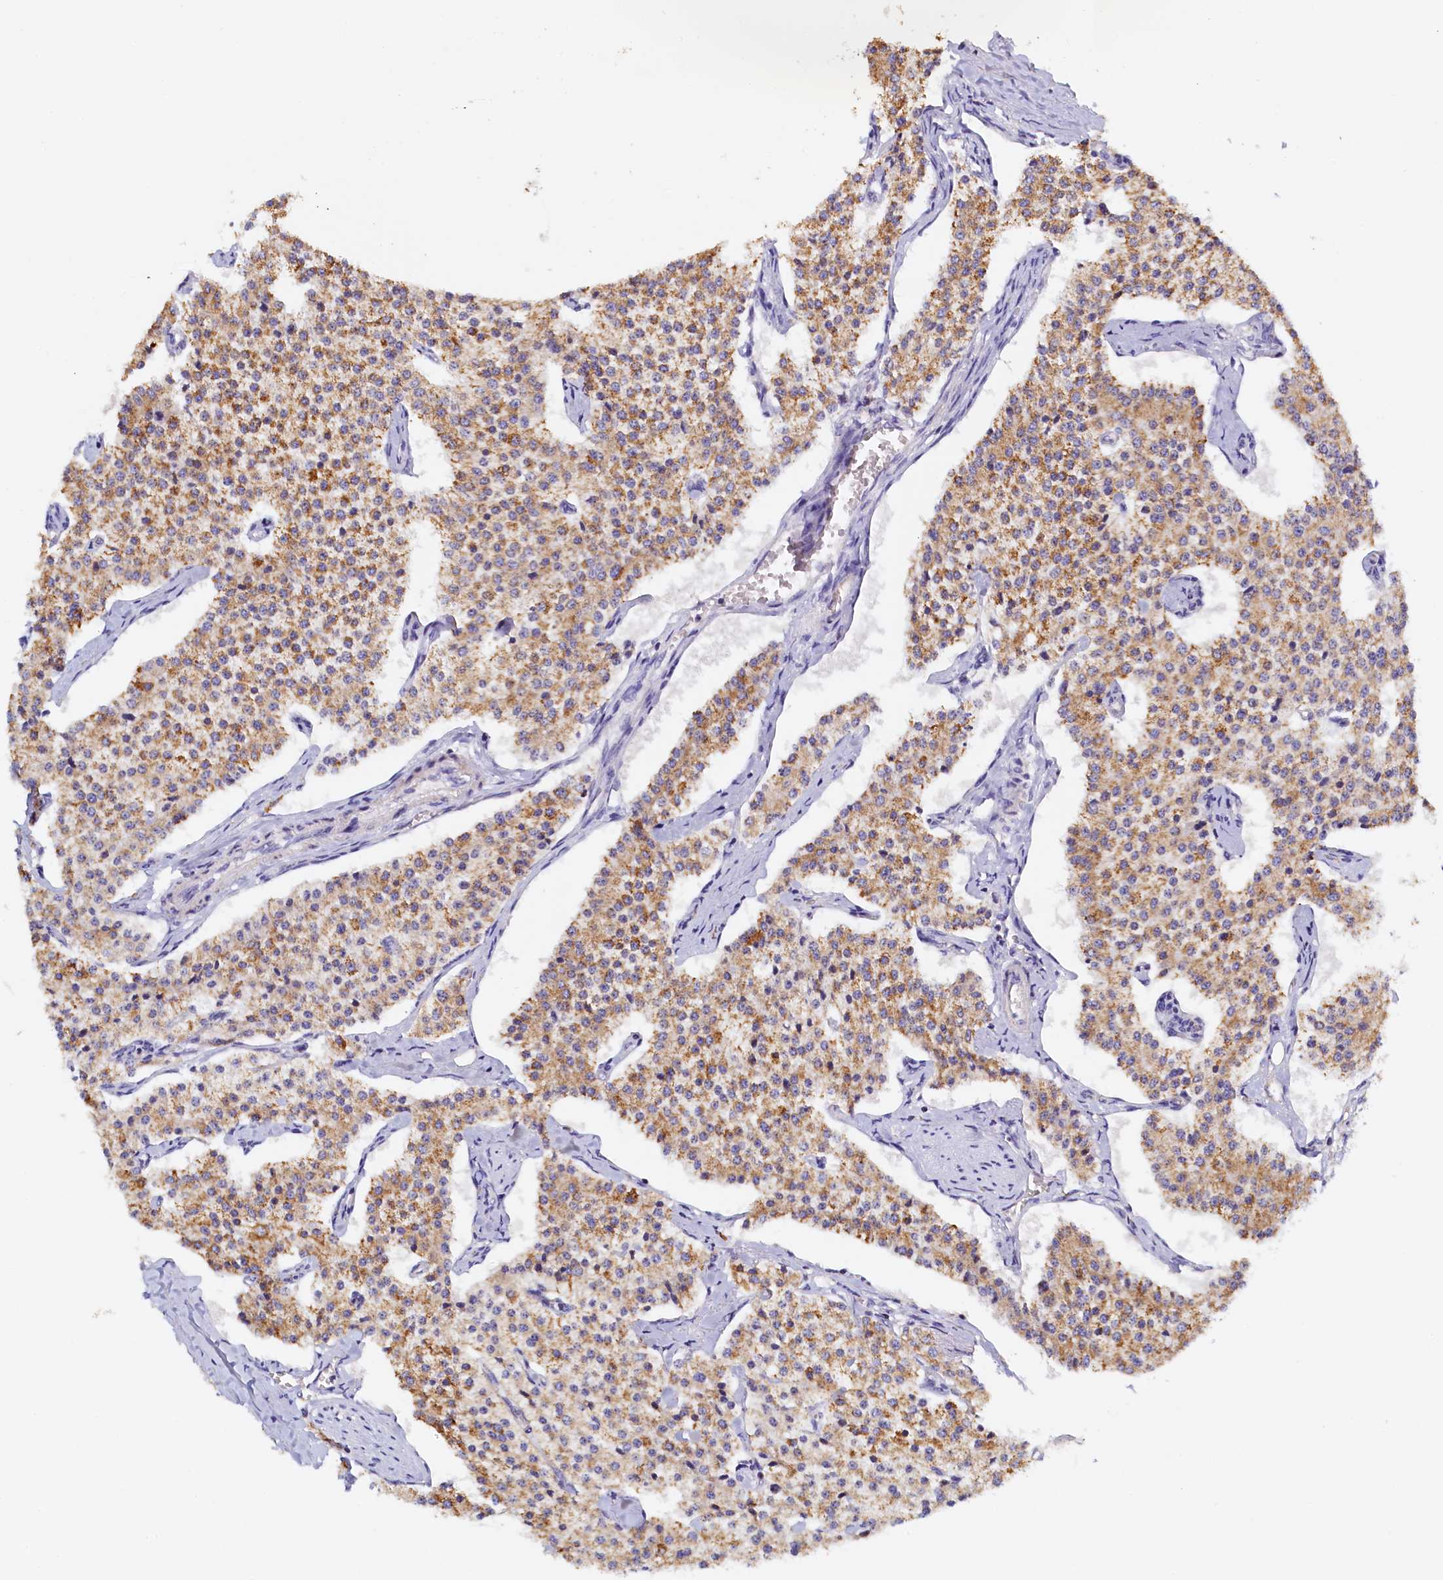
{"staining": {"intensity": "moderate", "quantity": ">75%", "location": "cytoplasmic/membranous"}, "tissue": "carcinoid", "cell_type": "Tumor cells", "image_type": "cancer", "snomed": [{"axis": "morphology", "description": "Carcinoid, malignant, NOS"}, {"axis": "topography", "description": "Colon"}], "caption": "The image reveals immunohistochemical staining of carcinoid. There is moderate cytoplasmic/membranous staining is present in about >75% of tumor cells. (DAB IHC with brightfield microscopy, high magnification).", "gene": "POC1A", "patient": {"sex": "female", "age": 52}}